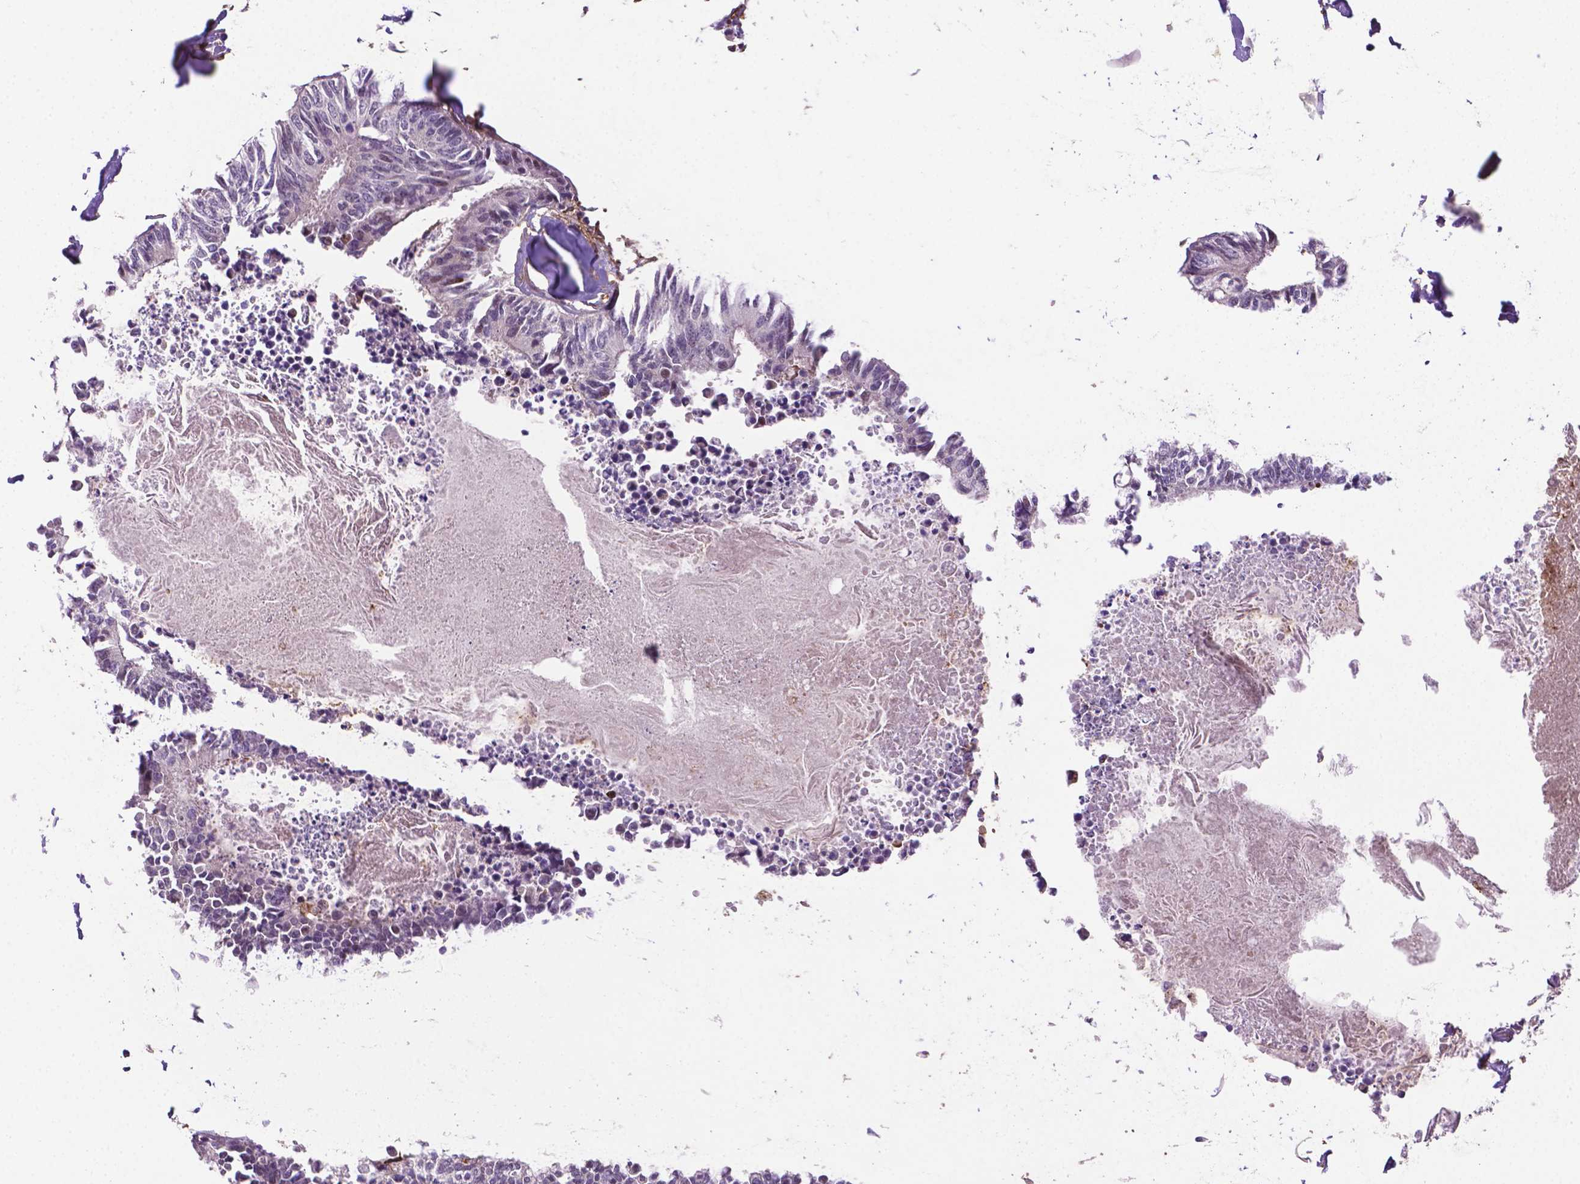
{"staining": {"intensity": "negative", "quantity": "none", "location": "none"}, "tissue": "colorectal cancer", "cell_type": "Tumor cells", "image_type": "cancer", "snomed": [{"axis": "morphology", "description": "Adenocarcinoma, NOS"}, {"axis": "topography", "description": "Colon"}, {"axis": "topography", "description": "Rectum"}], "caption": "Colorectal adenocarcinoma was stained to show a protein in brown. There is no significant expression in tumor cells.", "gene": "ACAD10", "patient": {"sex": "male", "age": 57}}